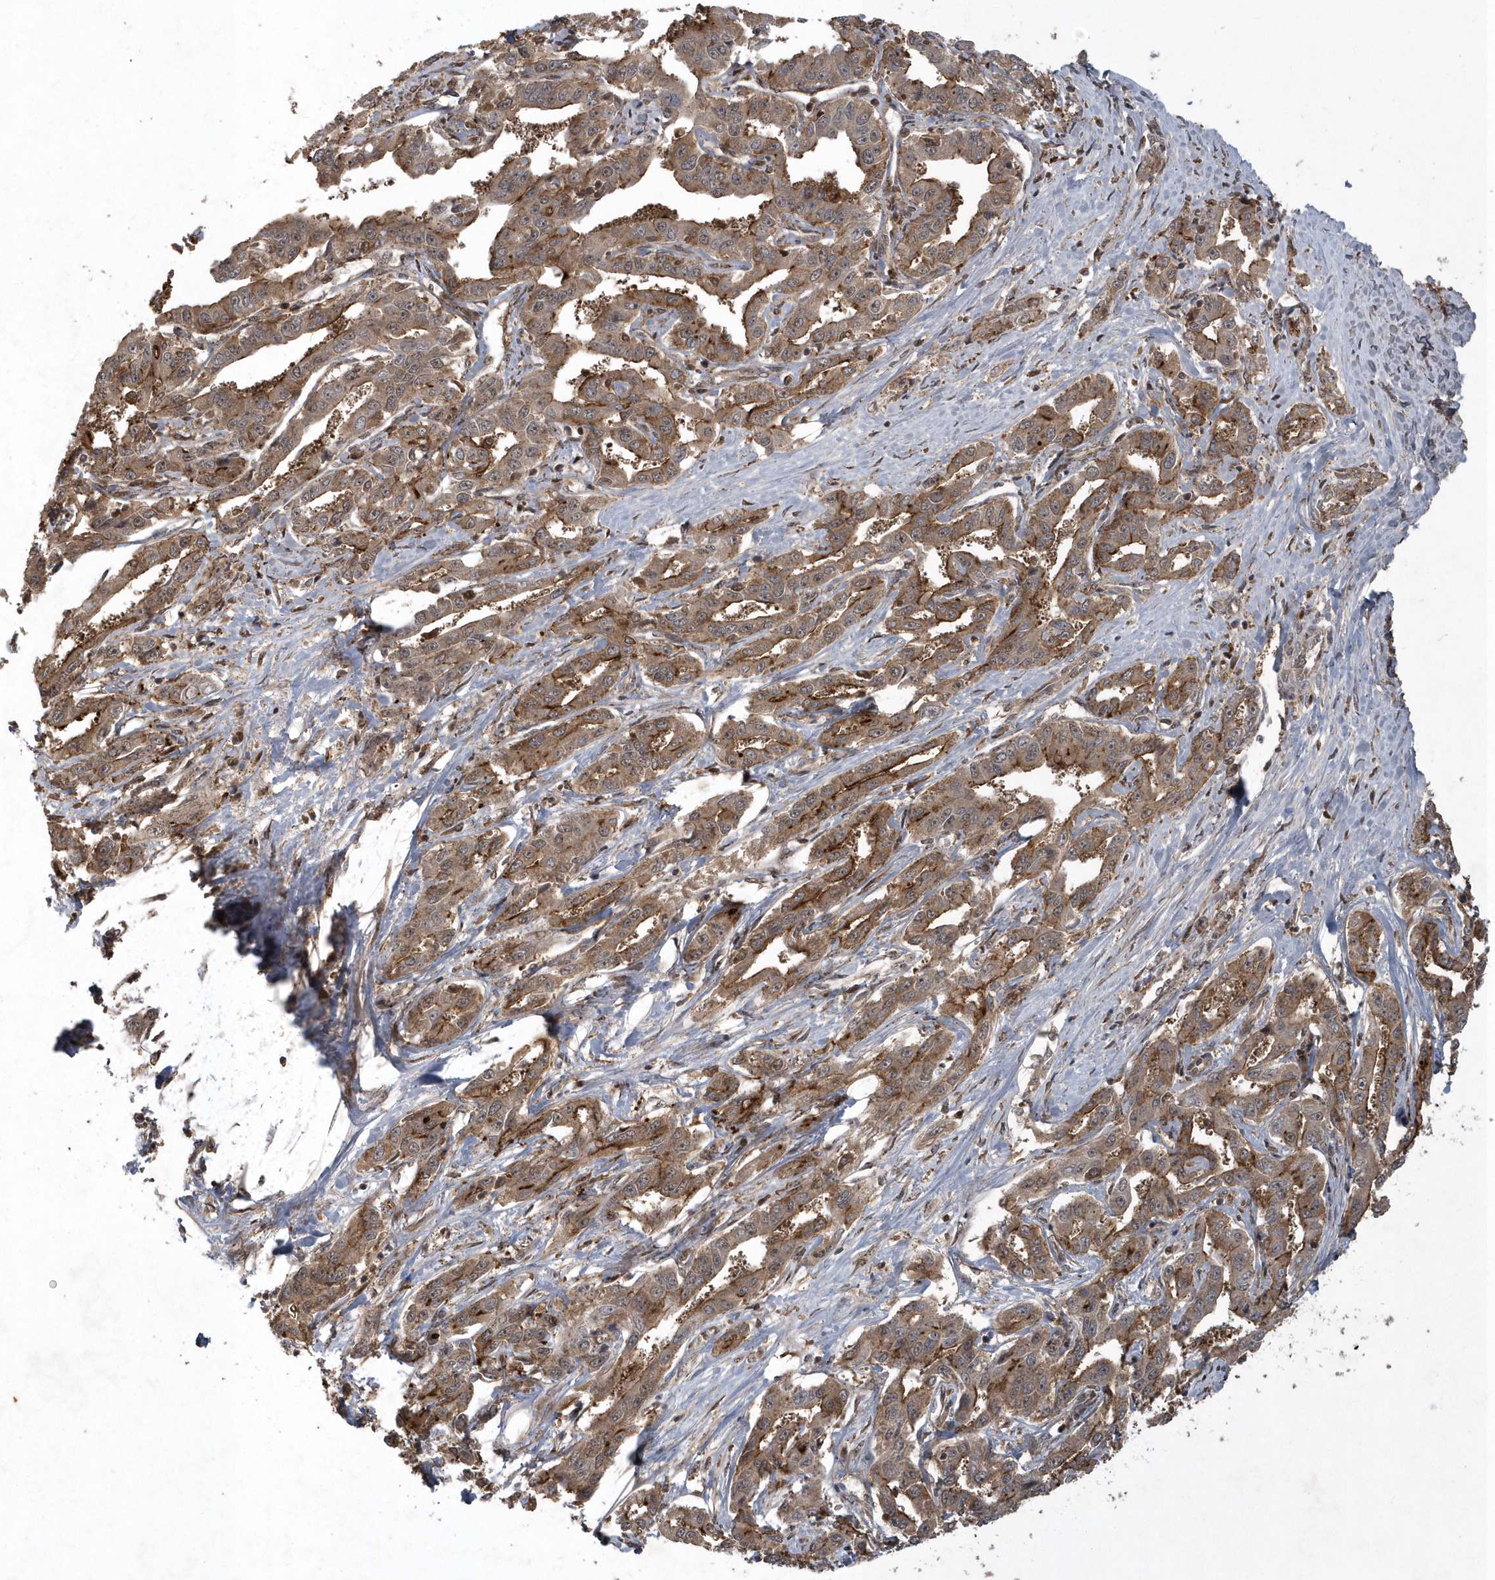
{"staining": {"intensity": "moderate", "quantity": ">75%", "location": "cytoplasmic/membranous"}, "tissue": "liver cancer", "cell_type": "Tumor cells", "image_type": "cancer", "snomed": [{"axis": "morphology", "description": "Cholangiocarcinoma"}, {"axis": "topography", "description": "Liver"}], "caption": "About >75% of tumor cells in human liver cancer reveal moderate cytoplasmic/membranous protein staining as visualized by brown immunohistochemical staining.", "gene": "LACC1", "patient": {"sex": "male", "age": 59}}